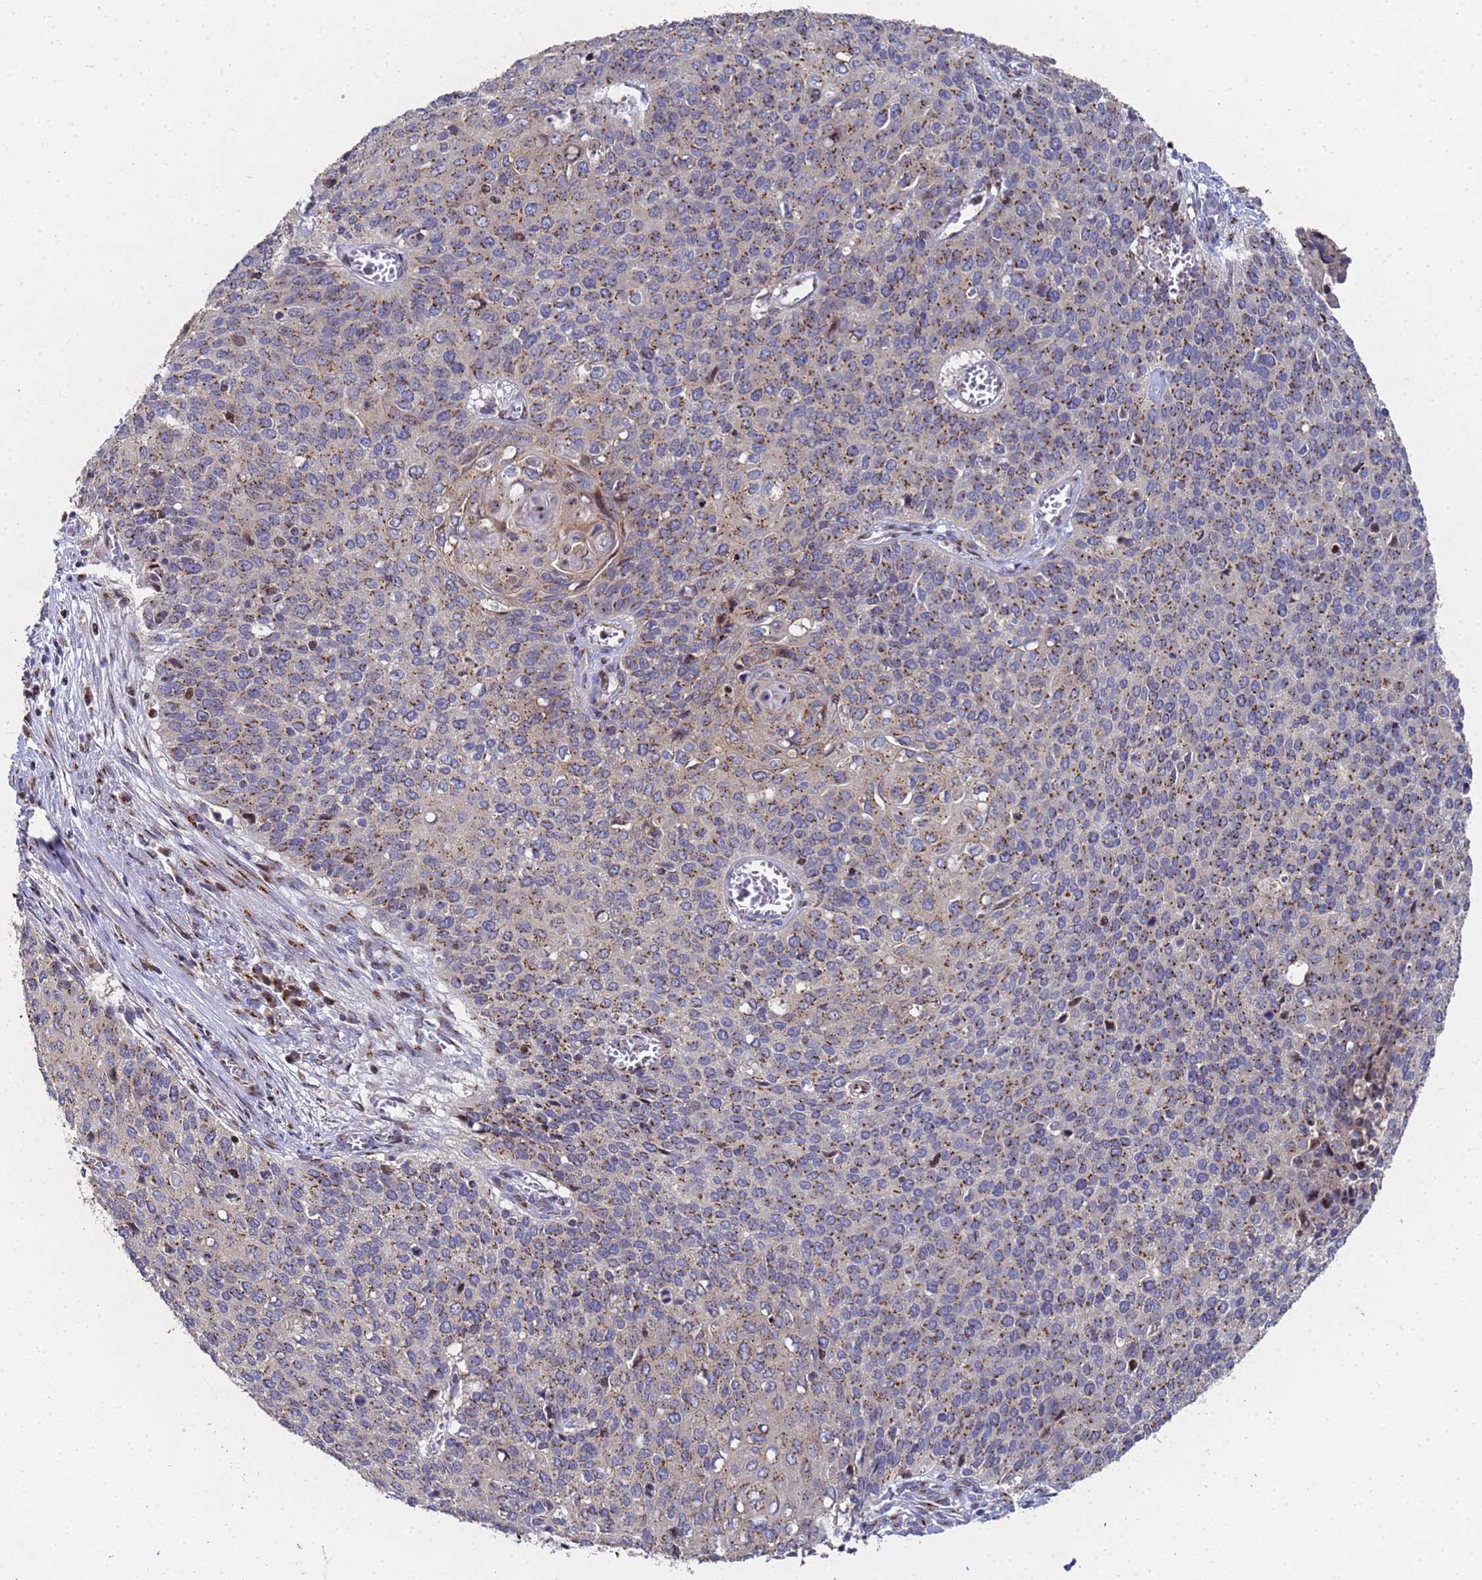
{"staining": {"intensity": "moderate", "quantity": ">75%", "location": "cytoplasmic/membranous"}, "tissue": "cervical cancer", "cell_type": "Tumor cells", "image_type": "cancer", "snomed": [{"axis": "morphology", "description": "Squamous cell carcinoma, NOS"}, {"axis": "topography", "description": "Cervix"}], "caption": "An IHC image of tumor tissue is shown. Protein staining in brown highlights moderate cytoplasmic/membranous positivity in cervical squamous cell carcinoma within tumor cells.", "gene": "NSUN6", "patient": {"sex": "female", "age": 39}}